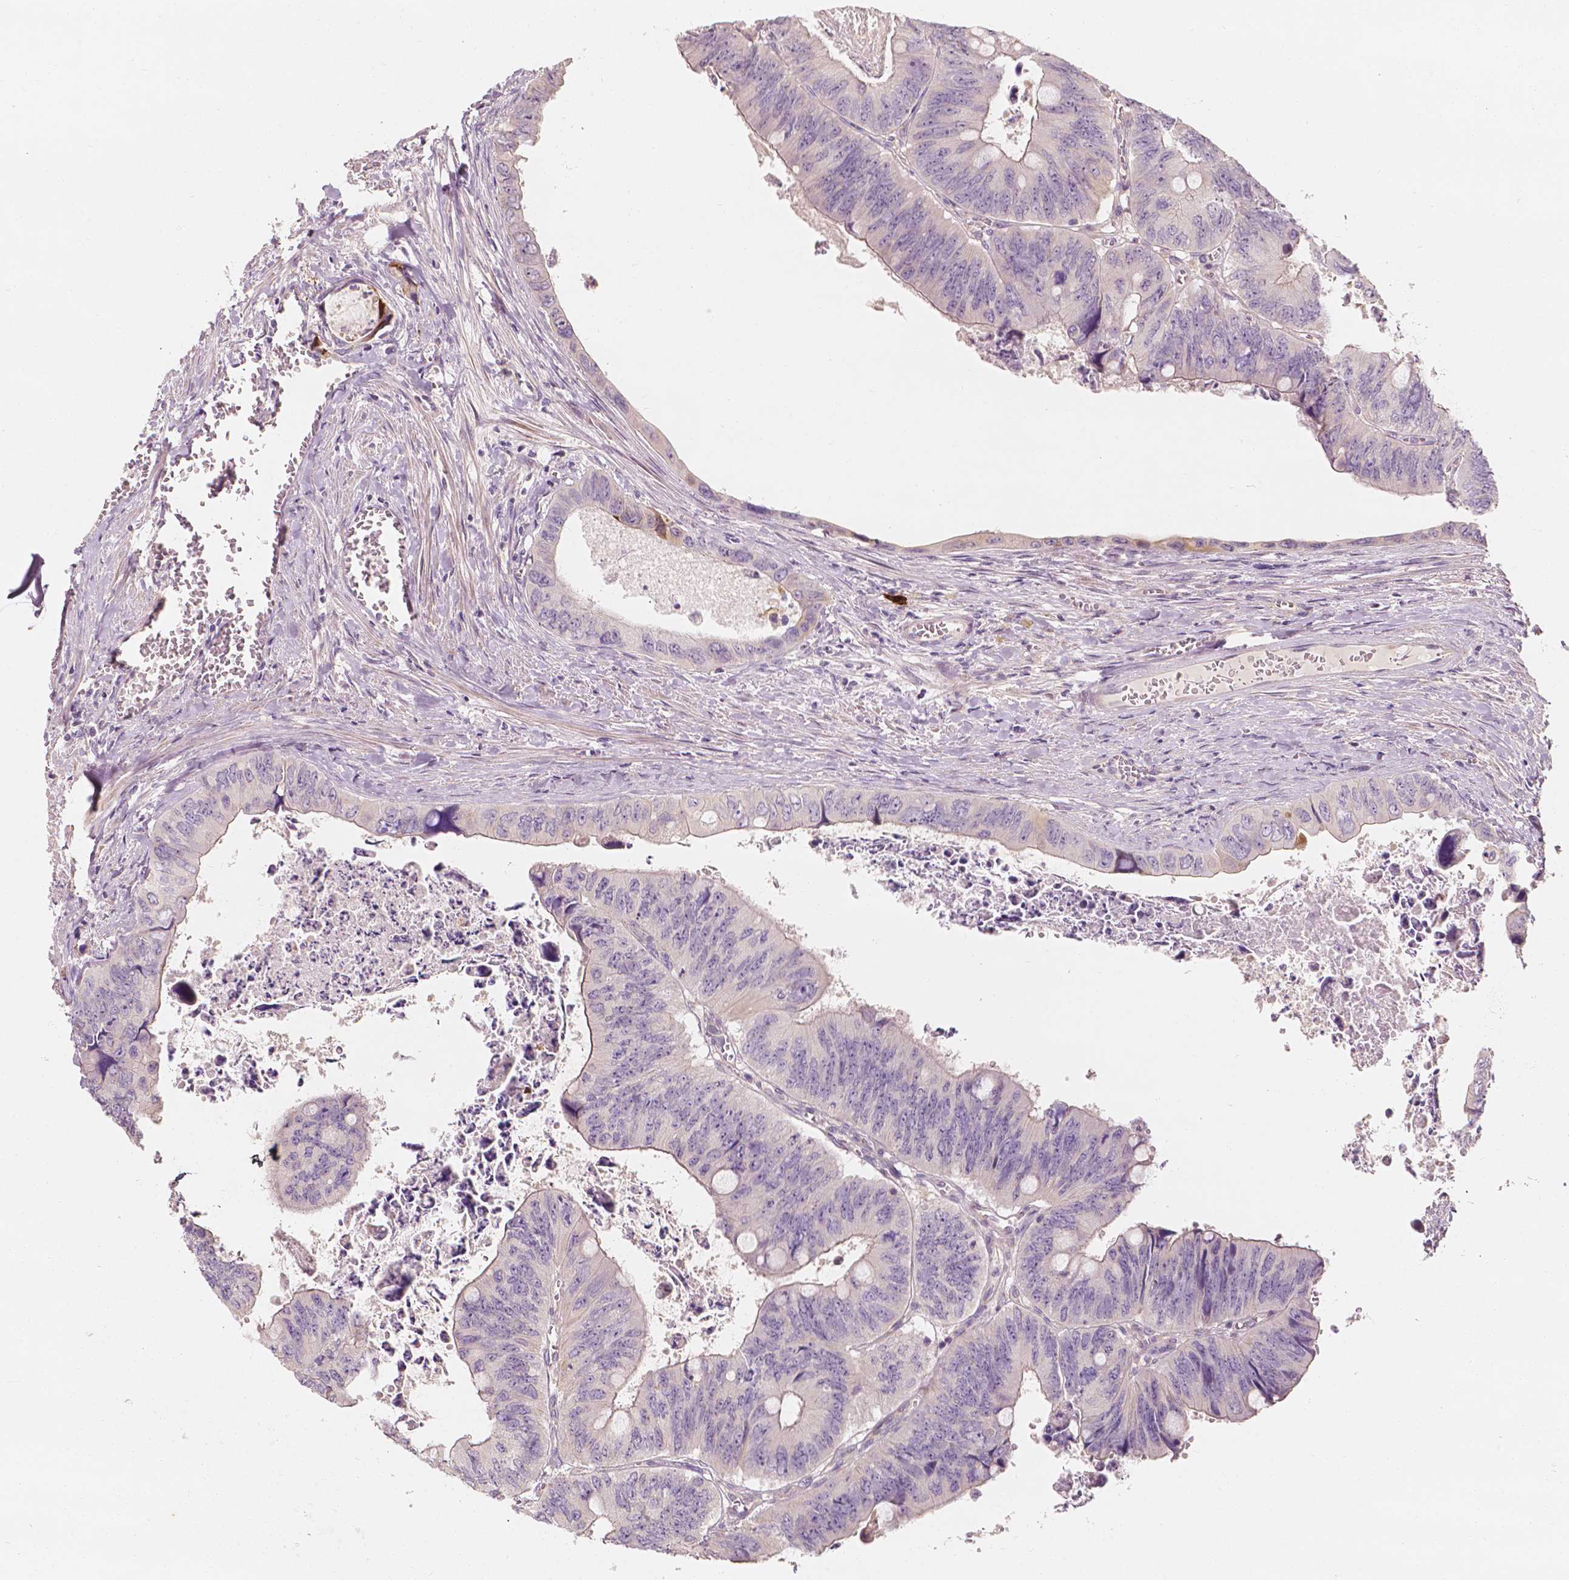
{"staining": {"intensity": "negative", "quantity": "none", "location": "none"}, "tissue": "colorectal cancer", "cell_type": "Tumor cells", "image_type": "cancer", "snomed": [{"axis": "morphology", "description": "Adenocarcinoma, NOS"}, {"axis": "topography", "description": "Colon"}], "caption": "This is a micrograph of immunohistochemistry staining of colorectal adenocarcinoma, which shows no staining in tumor cells. The staining is performed using DAB brown chromogen with nuclei counter-stained in using hematoxylin.", "gene": "SHPK", "patient": {"sex": "female", "age": 84}}